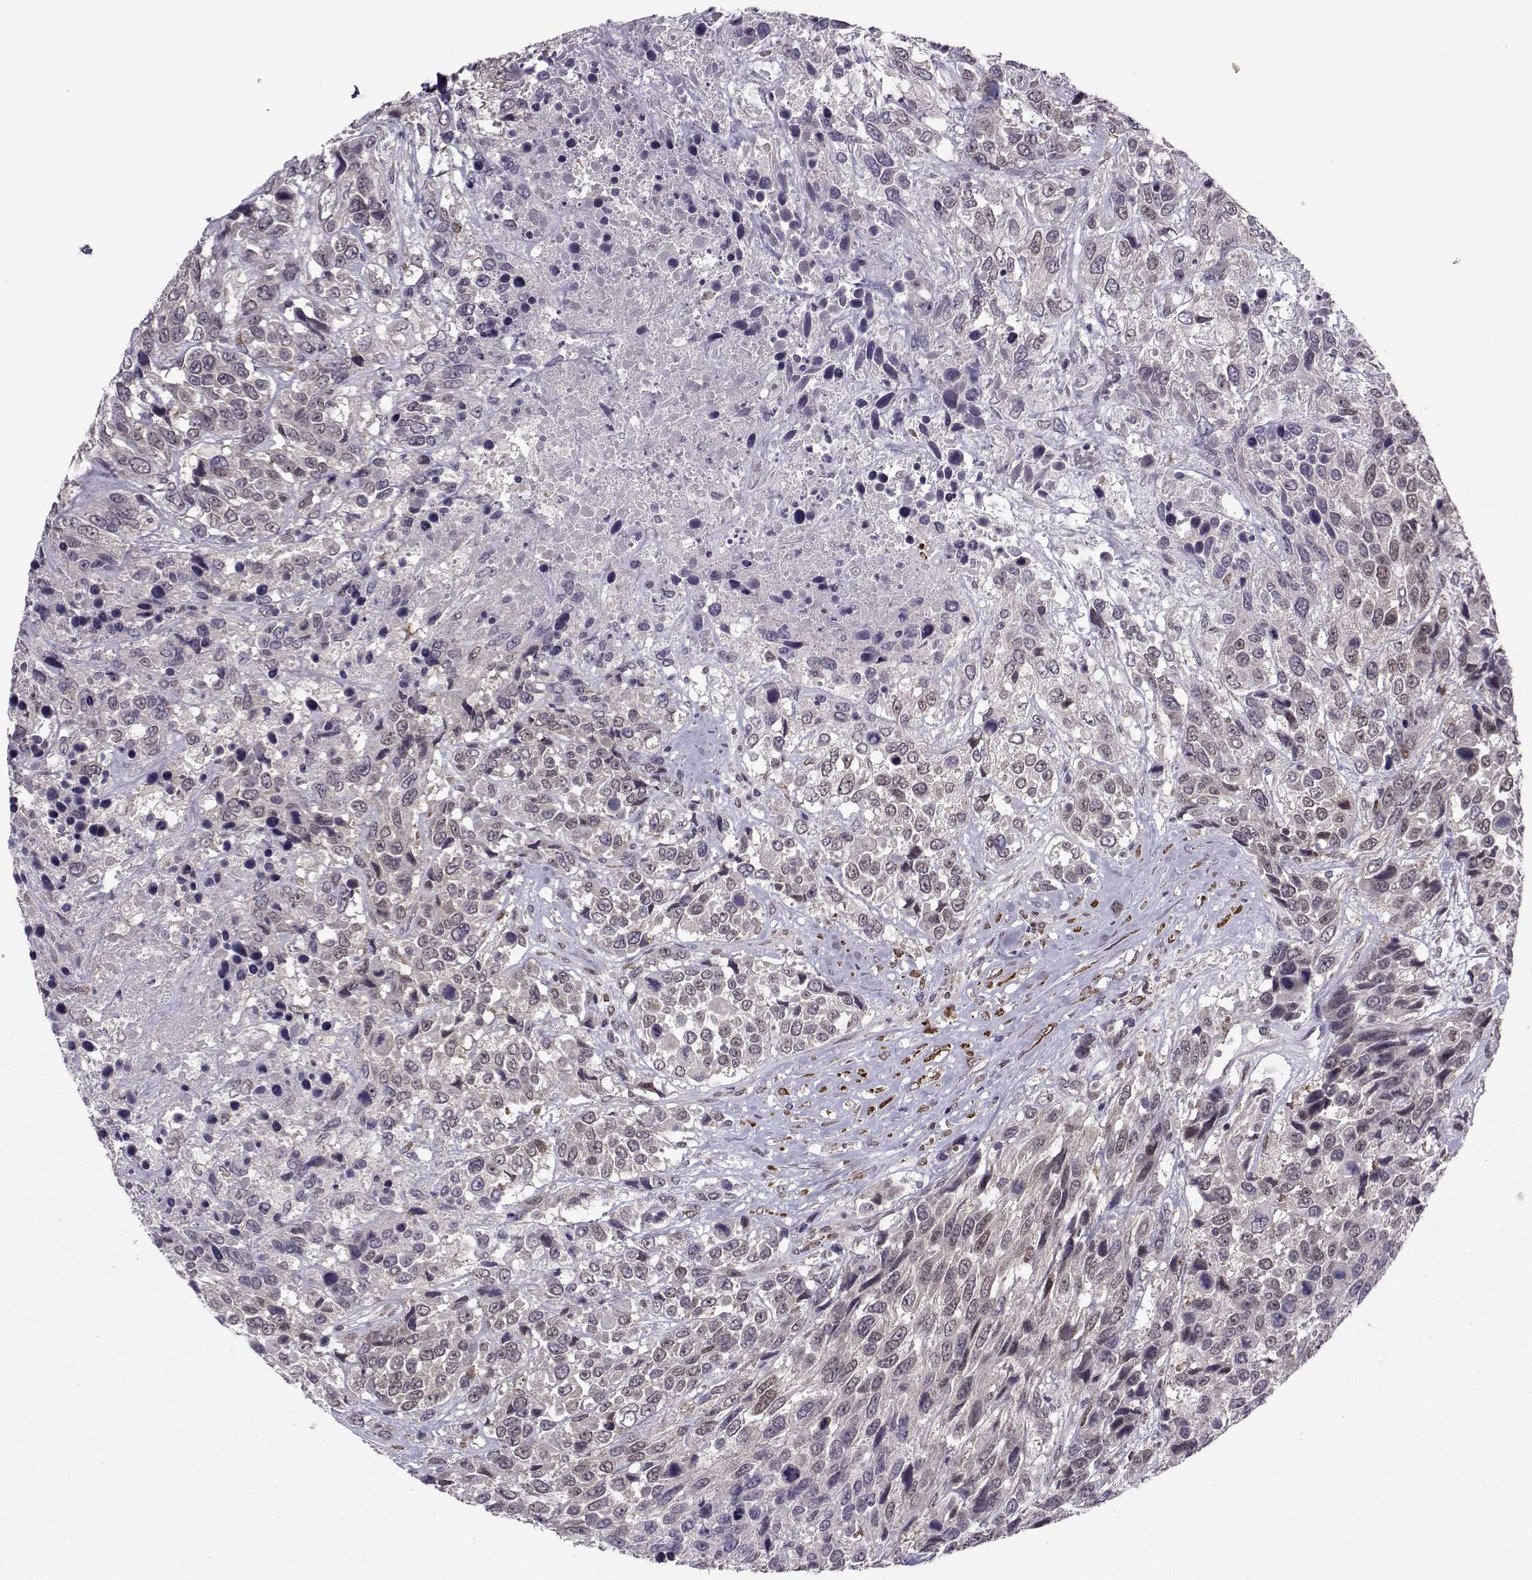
{"staining": {"intensity": "weak", "quantity": "<25%", "location": "cytoplasmic/membranous"}, "tissue": "urothelial cancer", "cell_type": "Tumor cells", "image_type": "cancer", "snomed": [{"axis": "morphology", "description": "Urothelial carcinoma, High grade"}, {"axis": "topography", "description": "Urinary bladder"}], "caption": "The IHC photomicrograph has no significant expression in tumor cells of urothelial carcinoma (high-grade) tissue.", "gene": "CDK4", "patient": {"sex": "female", "age": 70}}